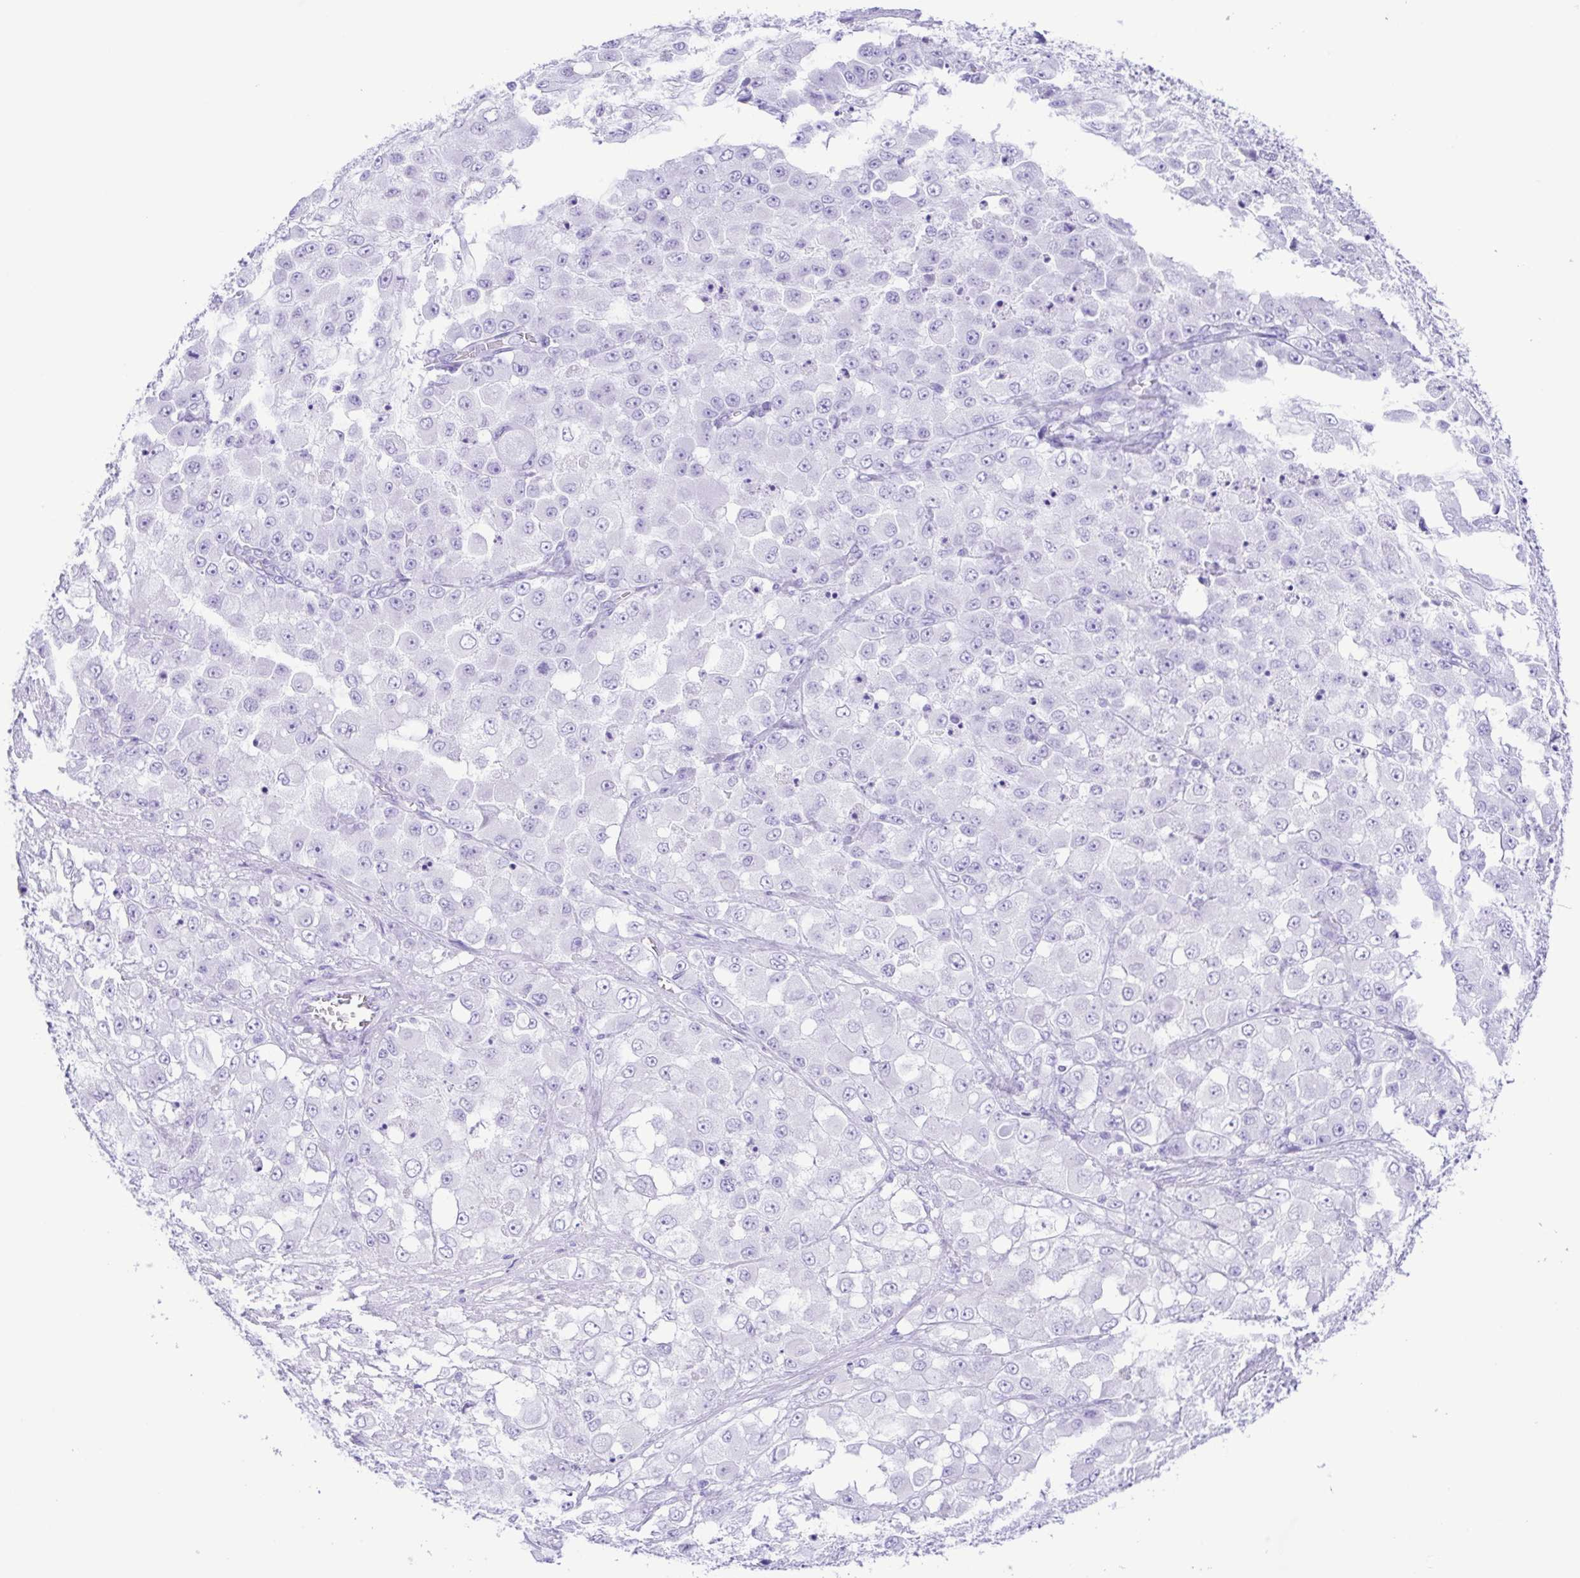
{"staining": {"intensity": "negative", "quantity": "none", "location": "none"}, "tissue": "stomach cancer", "cell_type": "Tumor cells", "image_type": "cancer", "snomed": [{"axis": "morphology", "description": "Adenocarcinoma, NOS"}, {"axis": "topography", "description": "Stomach"}], "caption": "A photomicrograph of human adenocarcinoma (stomach) is negative for staining in tumor cells.", "gene": "ERP27", "patient": {"sex": "female", "age": 76}}